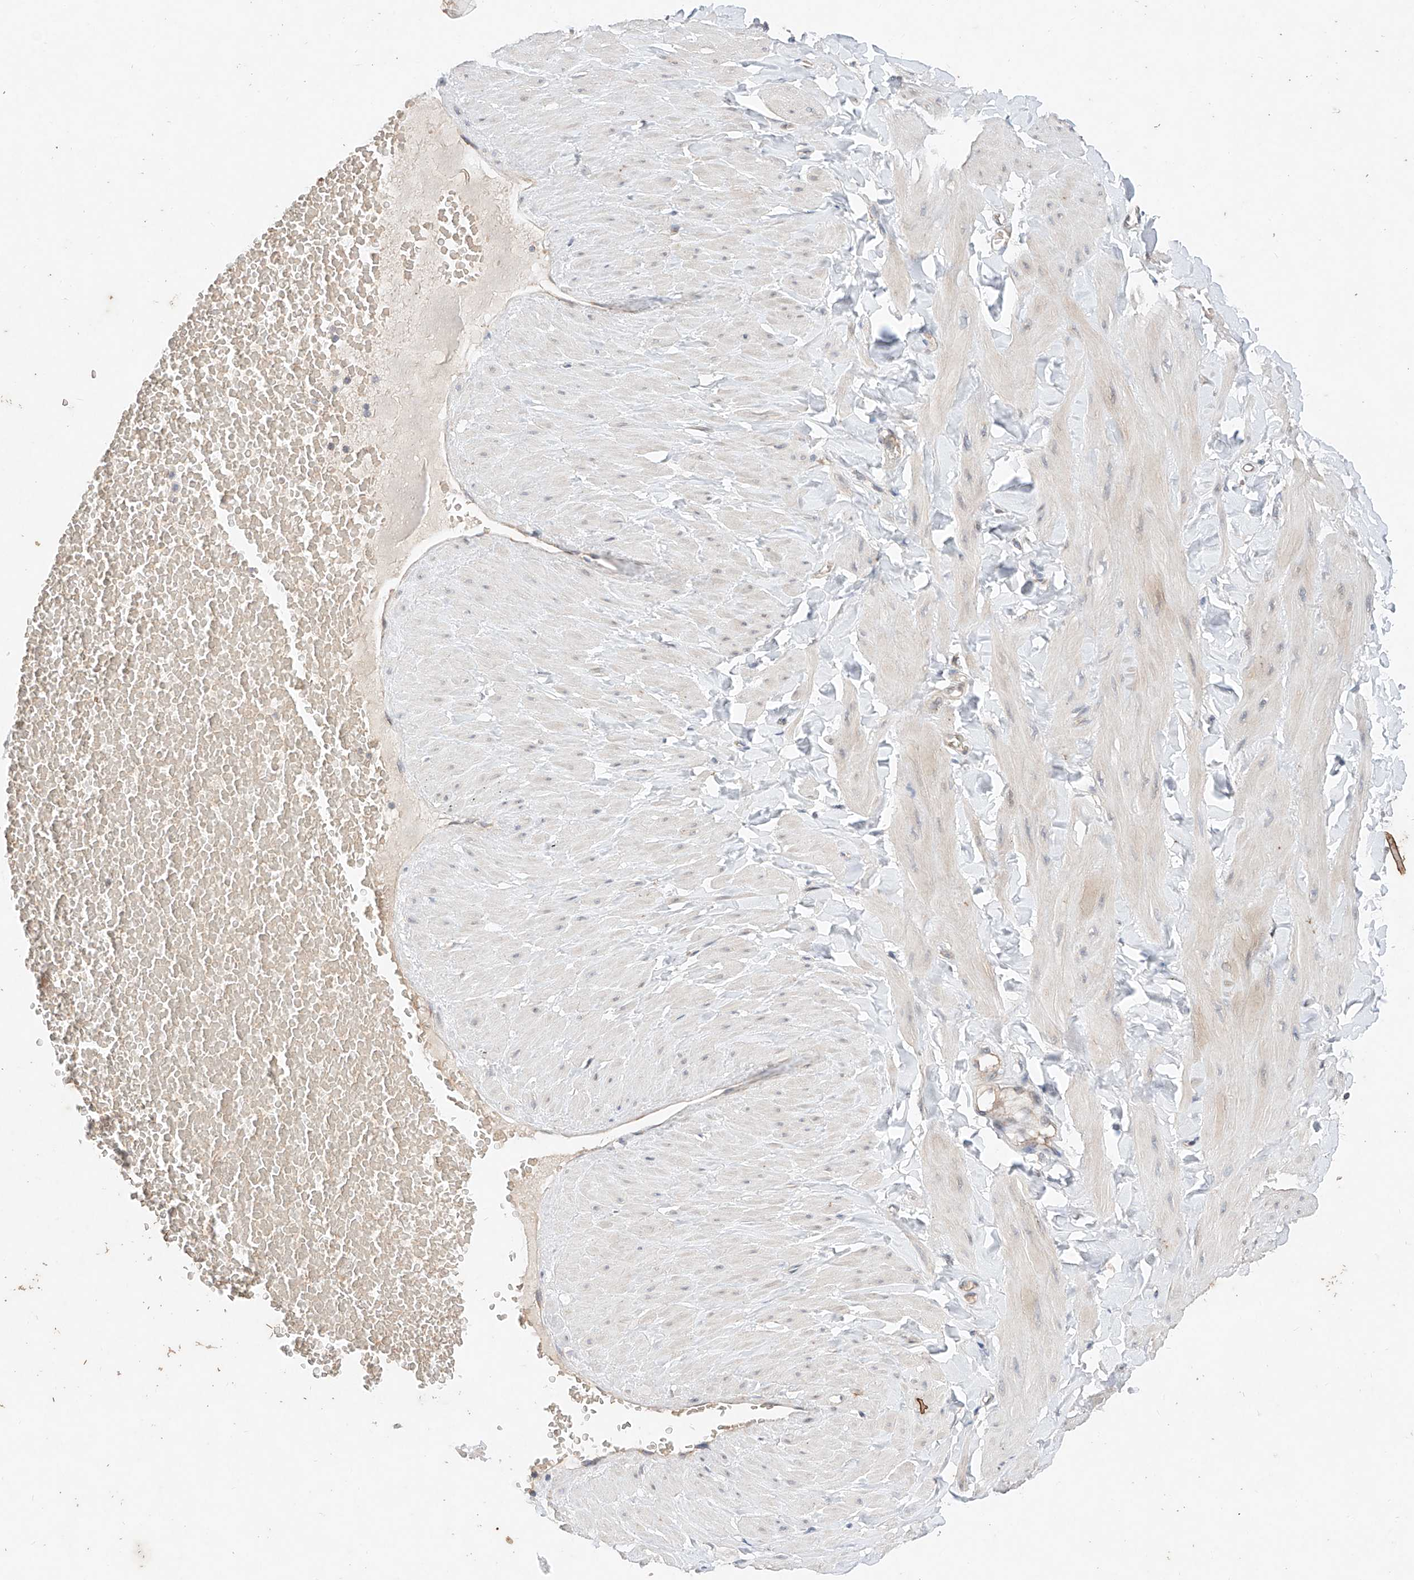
{"staining": {"intensity": "negative", "quantity": "none", "location": "none"}, "tissue": "adipose tissue", "cell_type": "Adipocytes", "image_type": "normal", "snomed": [{"axis": "morphology", "description": "Normal tissue, NOS"}, {"axis": "topography", "description": "Adipose tissue"}, {"axis": "topography", "description": "Vascular tissue"}, {"axis": "topography", "description": "Peripheral nerve tissue"}], "caption": "This is an IHC image of benign adipose tissue. There is no staining in adipocytes.", "gene": "FASTK", "patient": {"sex": "male", "age": 25}}